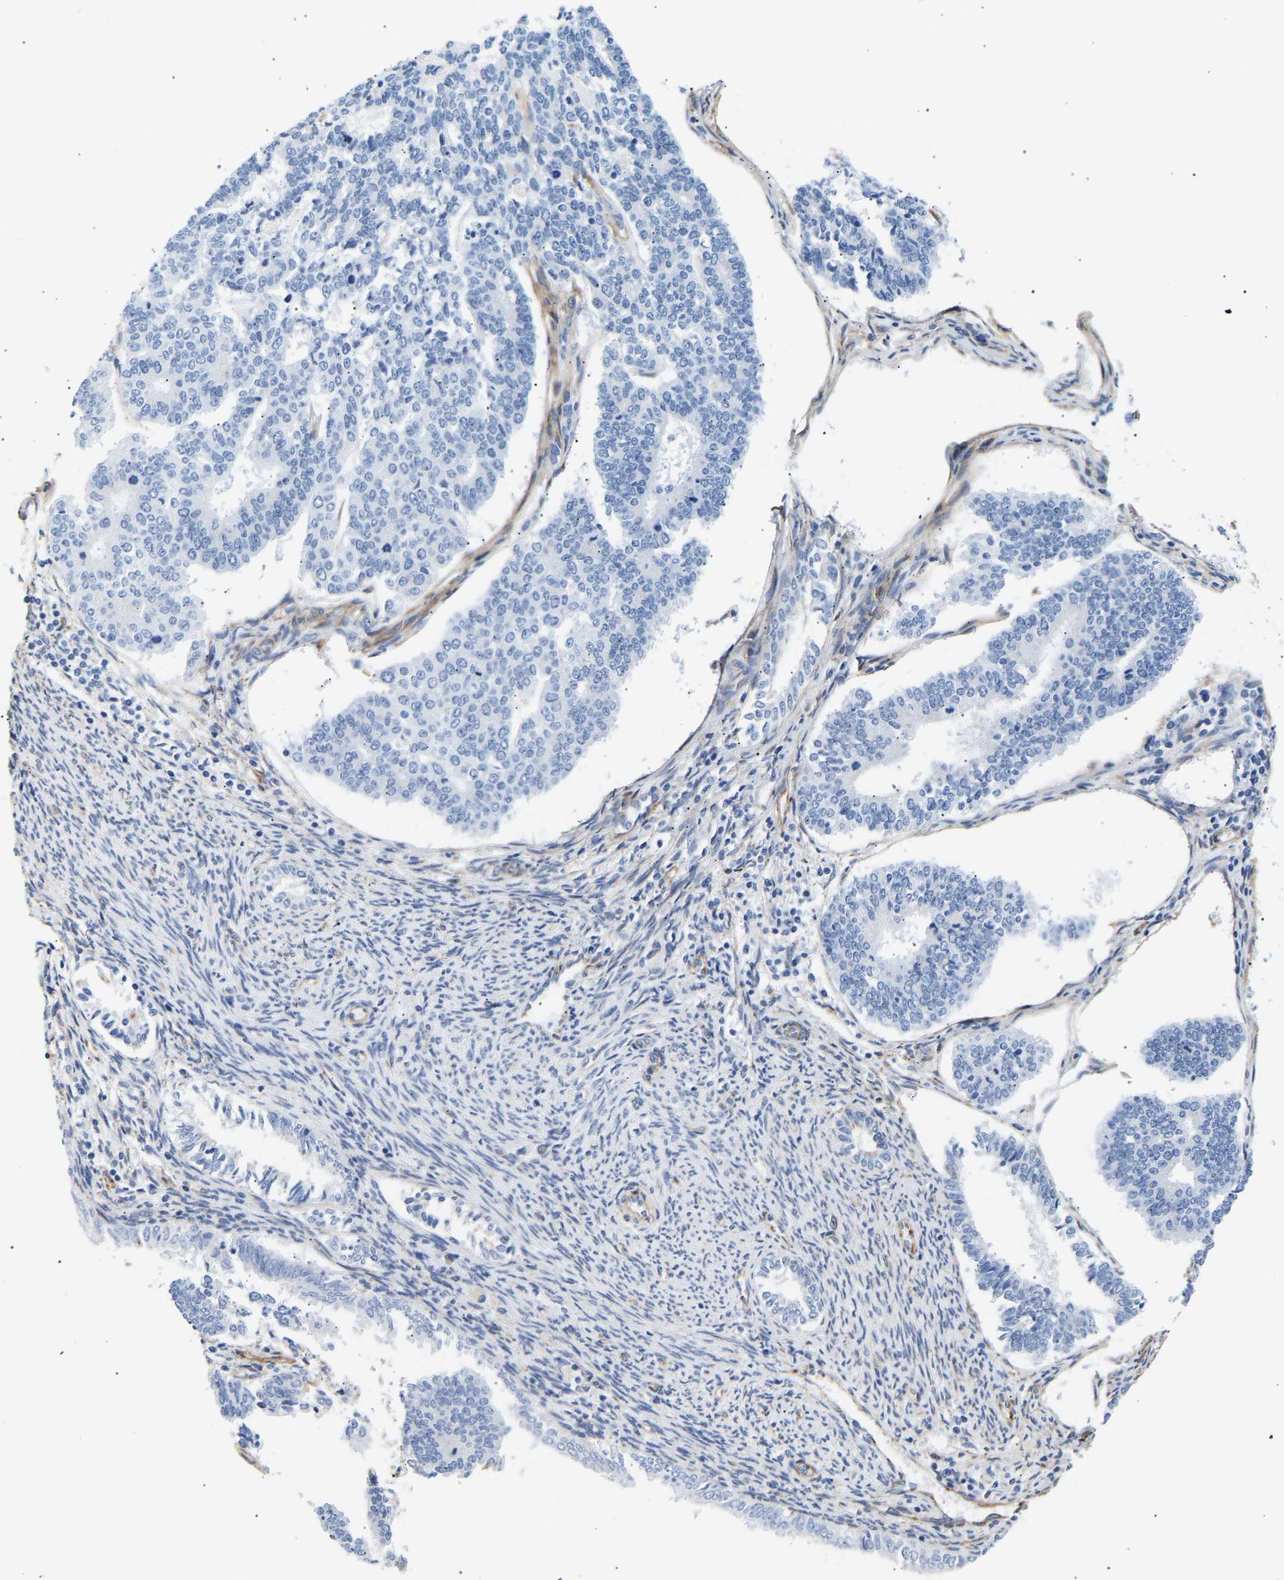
{"staining": {"intensity": "negative", "quantity": "none", "location": "none"}, "tissue": "endometrial cancer", "cell_type": "Tumor cells", "image_type": "cancer", "snomed": [{"axis": "morphology", "description": "Adenocarcinoma, NOS"}, {"axis": "topography", "description": "Endometrium"}], "caption": "Tumor cells show no significant positivity in endometrial cancer.", "gene": "IGFBP7", "patient": {"sex": "female", "age": 70}}